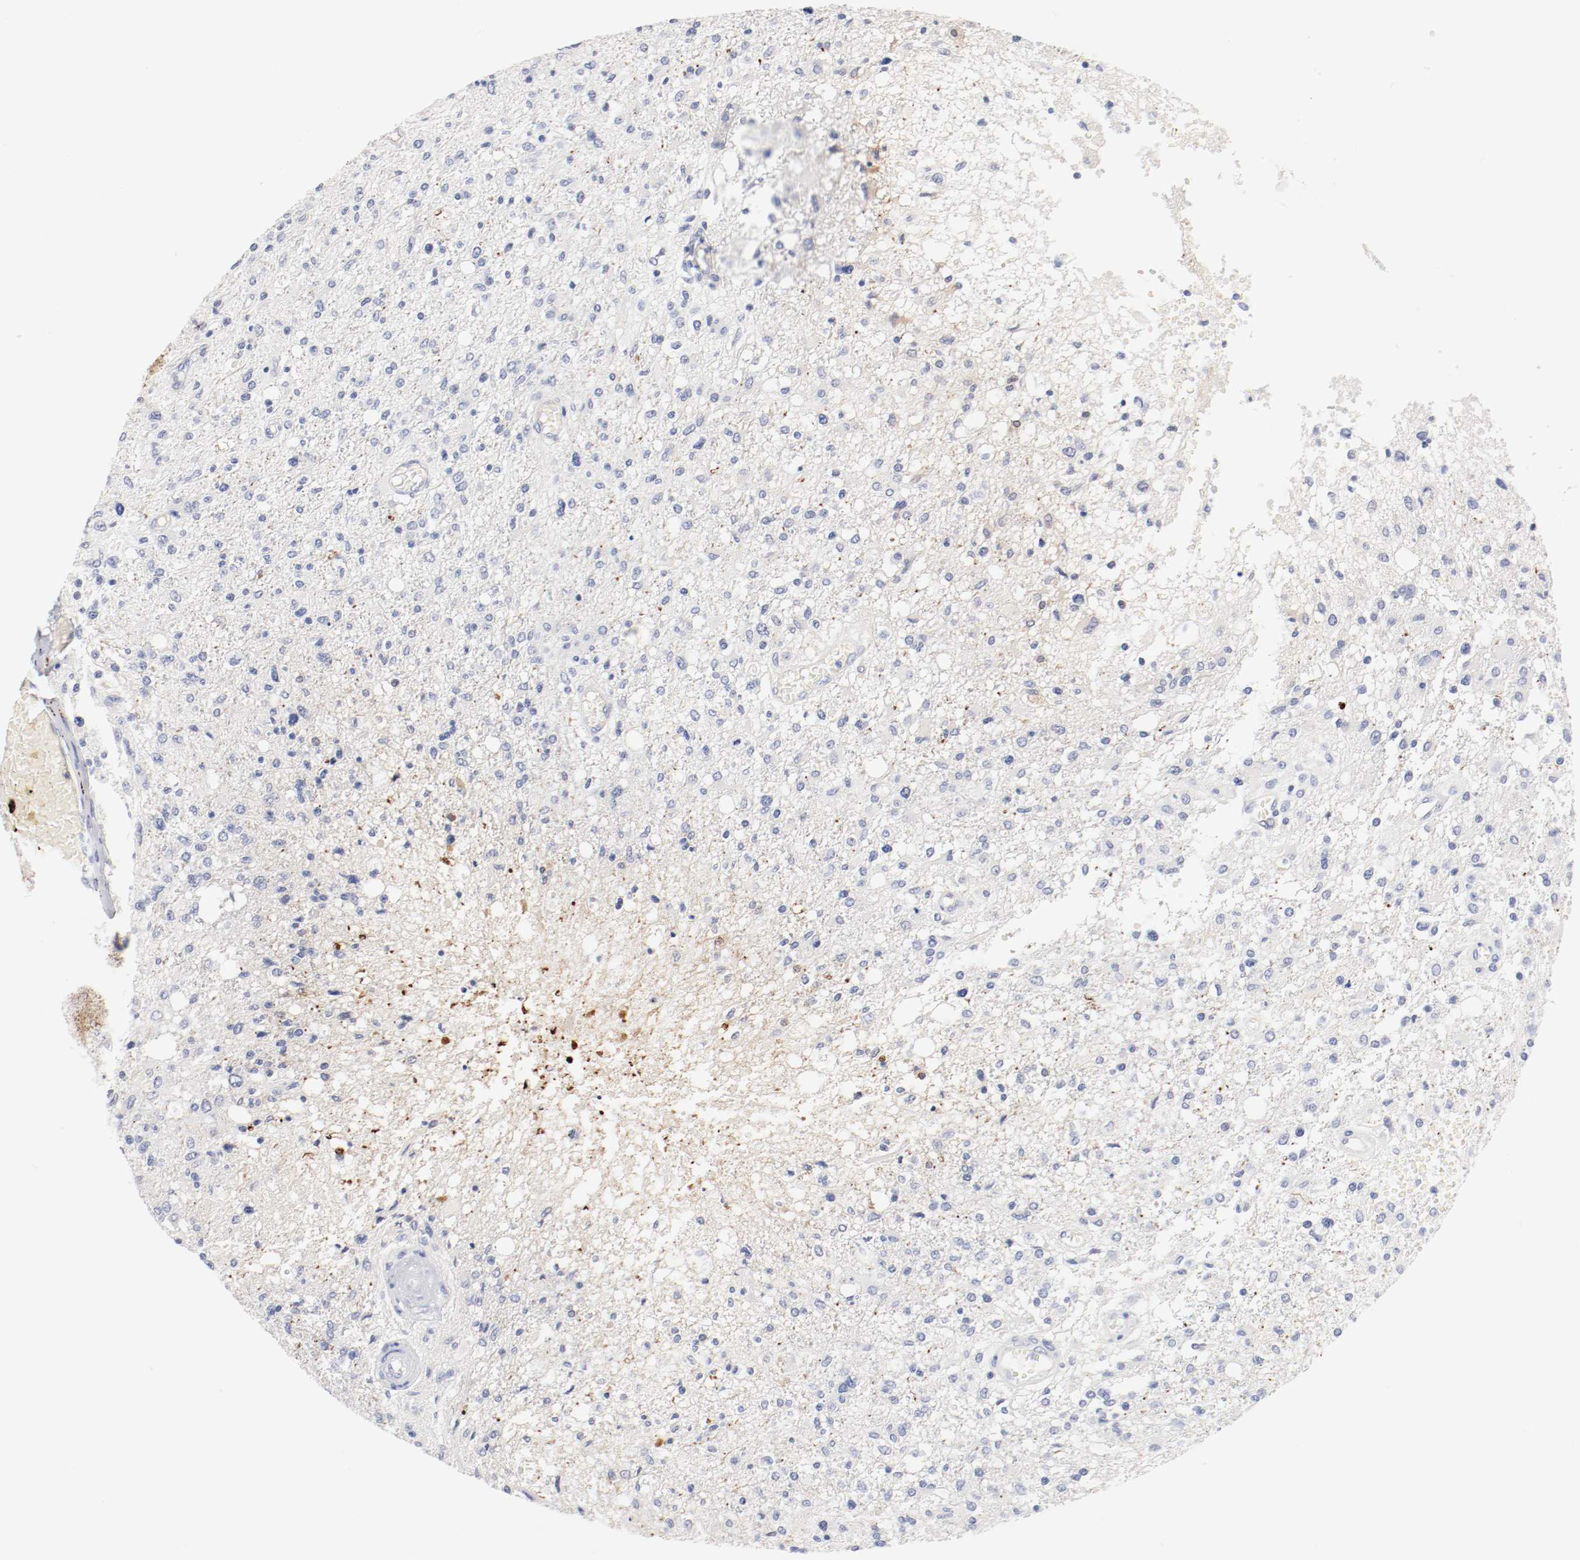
{"staining": {"intensity": "negative", "quantity": "none", "location": "none"}, "tissue": "glioma", "cell_type": "Tumor cells", "image_type": "cancer", "snomed": [{"axis": "morphology", "description": "Glioma, malignant, High grade"}, {"axis": "topography", "description": "Cerebral cortex"}], "caption": "The micrograph reveals no staining of tumor cells in malignant glioma (high-grade). Brightfield microscopy of IHC stained with DAB (3,3'-diaminobenzidine) (brown) and hematoxylin (blue), captured at high magnification.", "gene": "HOMER1", "patient": {"sex": "male", "age": 76}}